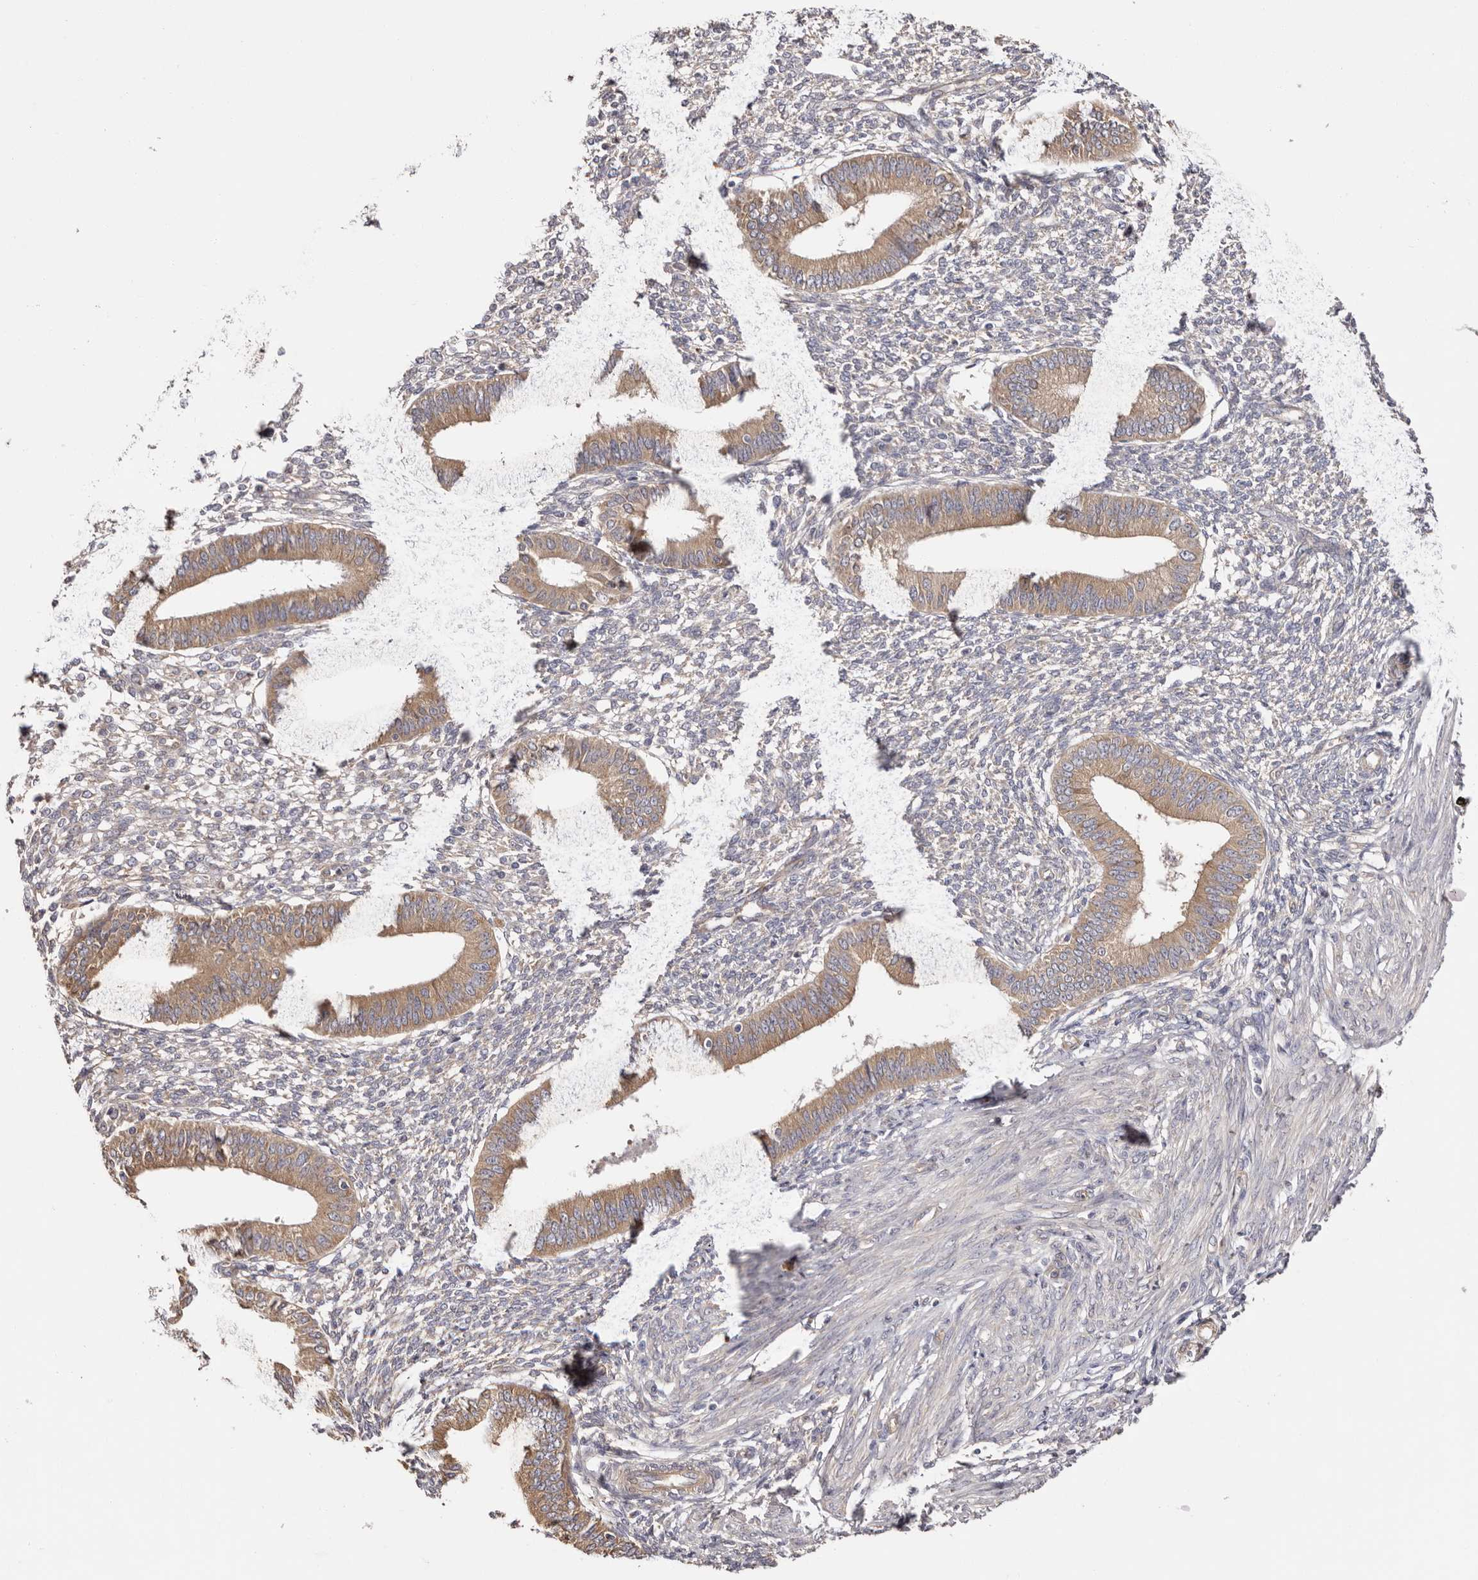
{"staining": {"intensity": "negative", "quantity": "none", "location": "none"}, "tissue": "endometrium", "cell_type": "Cells in endometrial stroma", "image_type": "normal", "snomed": [{"axis": "morphology", "description": "Normal tissue, NOS"}, {"axis": "topography", "description": "Endometrium"}], "caption": "A high-resolution micrograph shows immunohistochemistry (IHC) staining of unremarkable endometrium, which displays no significant expression in cells in endometrial stroma.", "gene": "FAM167B", "patient": {"sex": "female", "age": 46}}